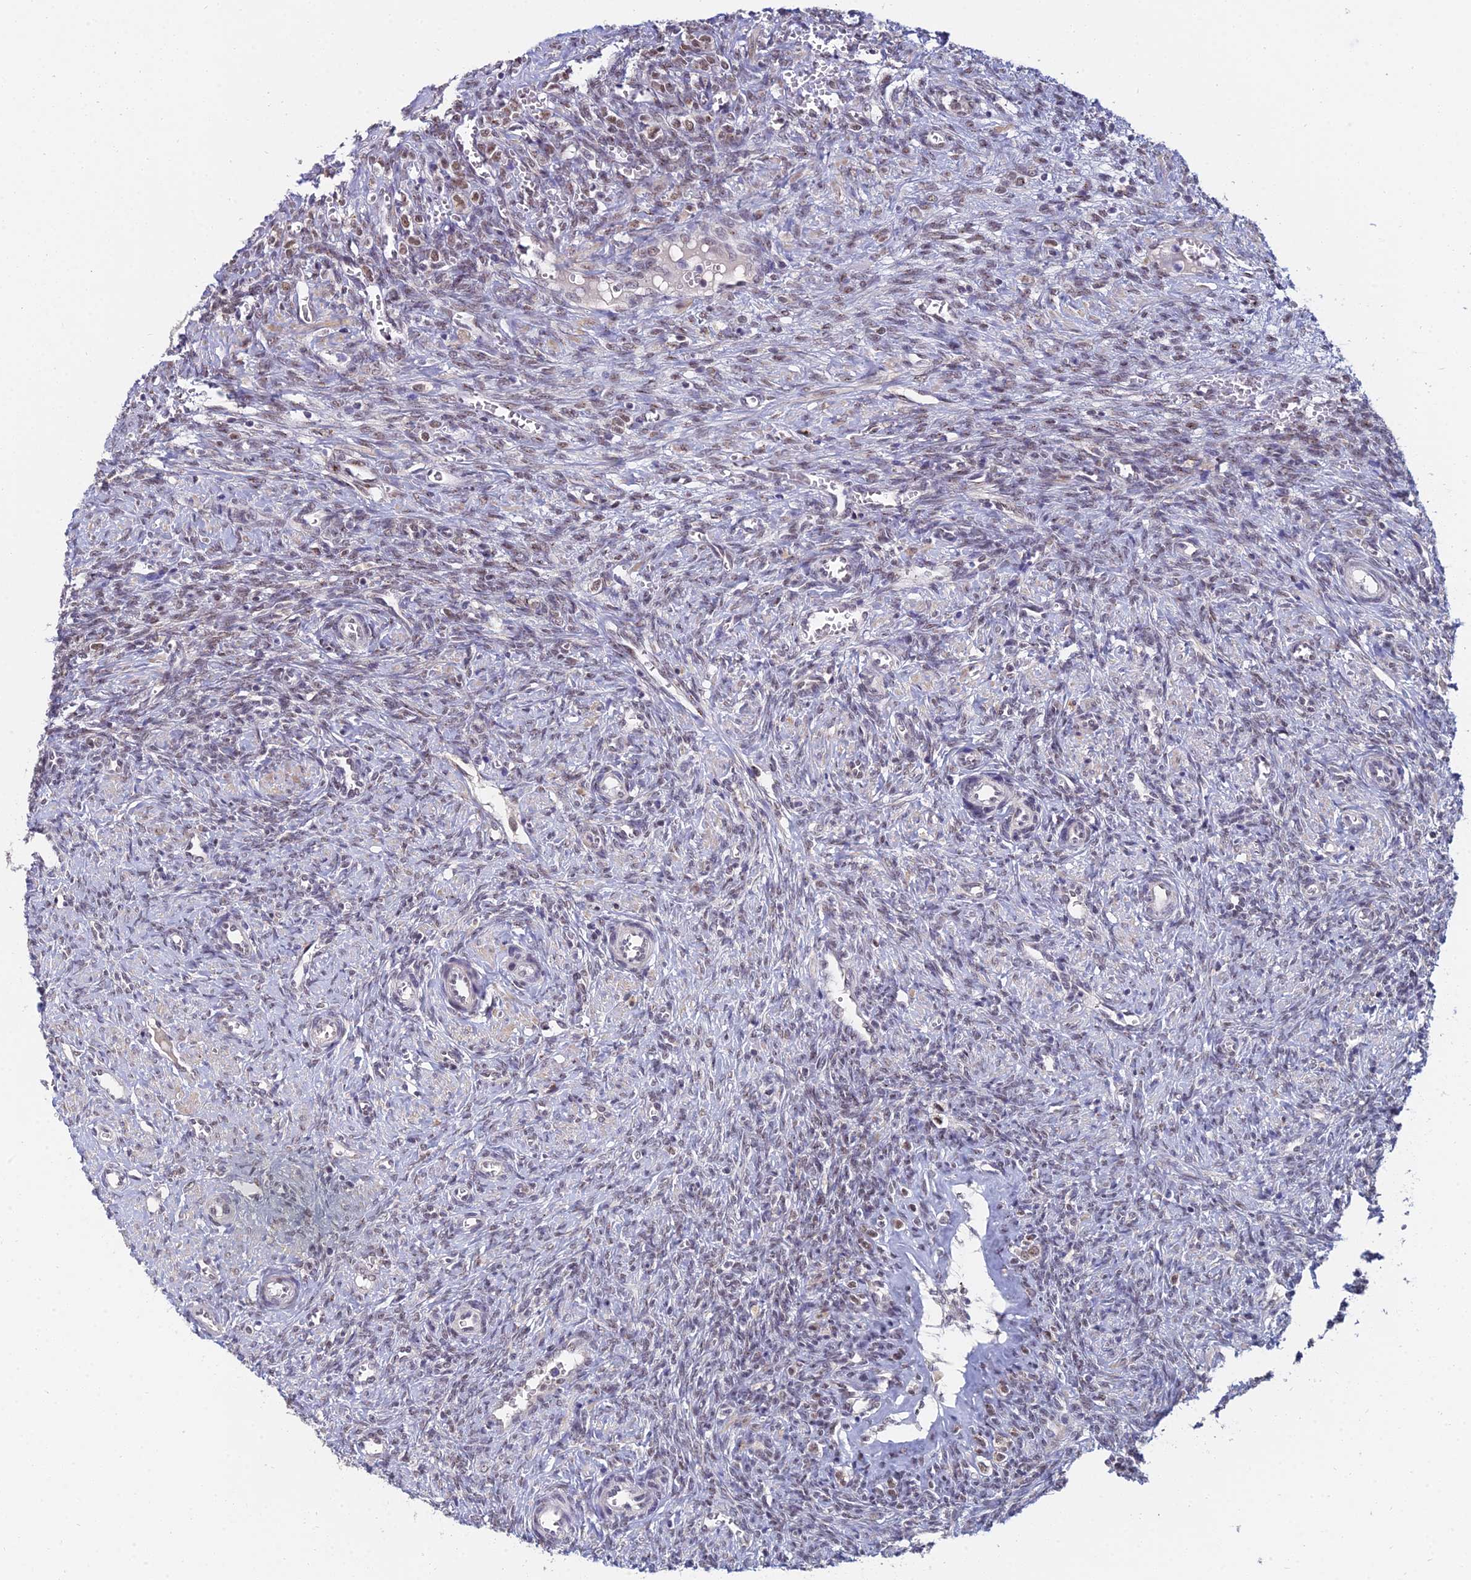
{"staining": {"intensity": "moderate", "quantity": ">75%", "location": "cytoplasmic/membranous"}, "tissue": "ovary", "cell_type": "Follicle cells", "image_type": "normal", "snomed": [{"axis": "morphology", "description": "Normal tissue, NOS"}, {"axis": "topography", "description": "Ovary"}], "caption": "The histopathology image demonstrates staining of benign ovary, revealing moderate cytoplasmic/membranous protein positivity (brown color) within follicle cells.", "gene": "THOC3", "patient": {"sex": "female", "age": 41}}